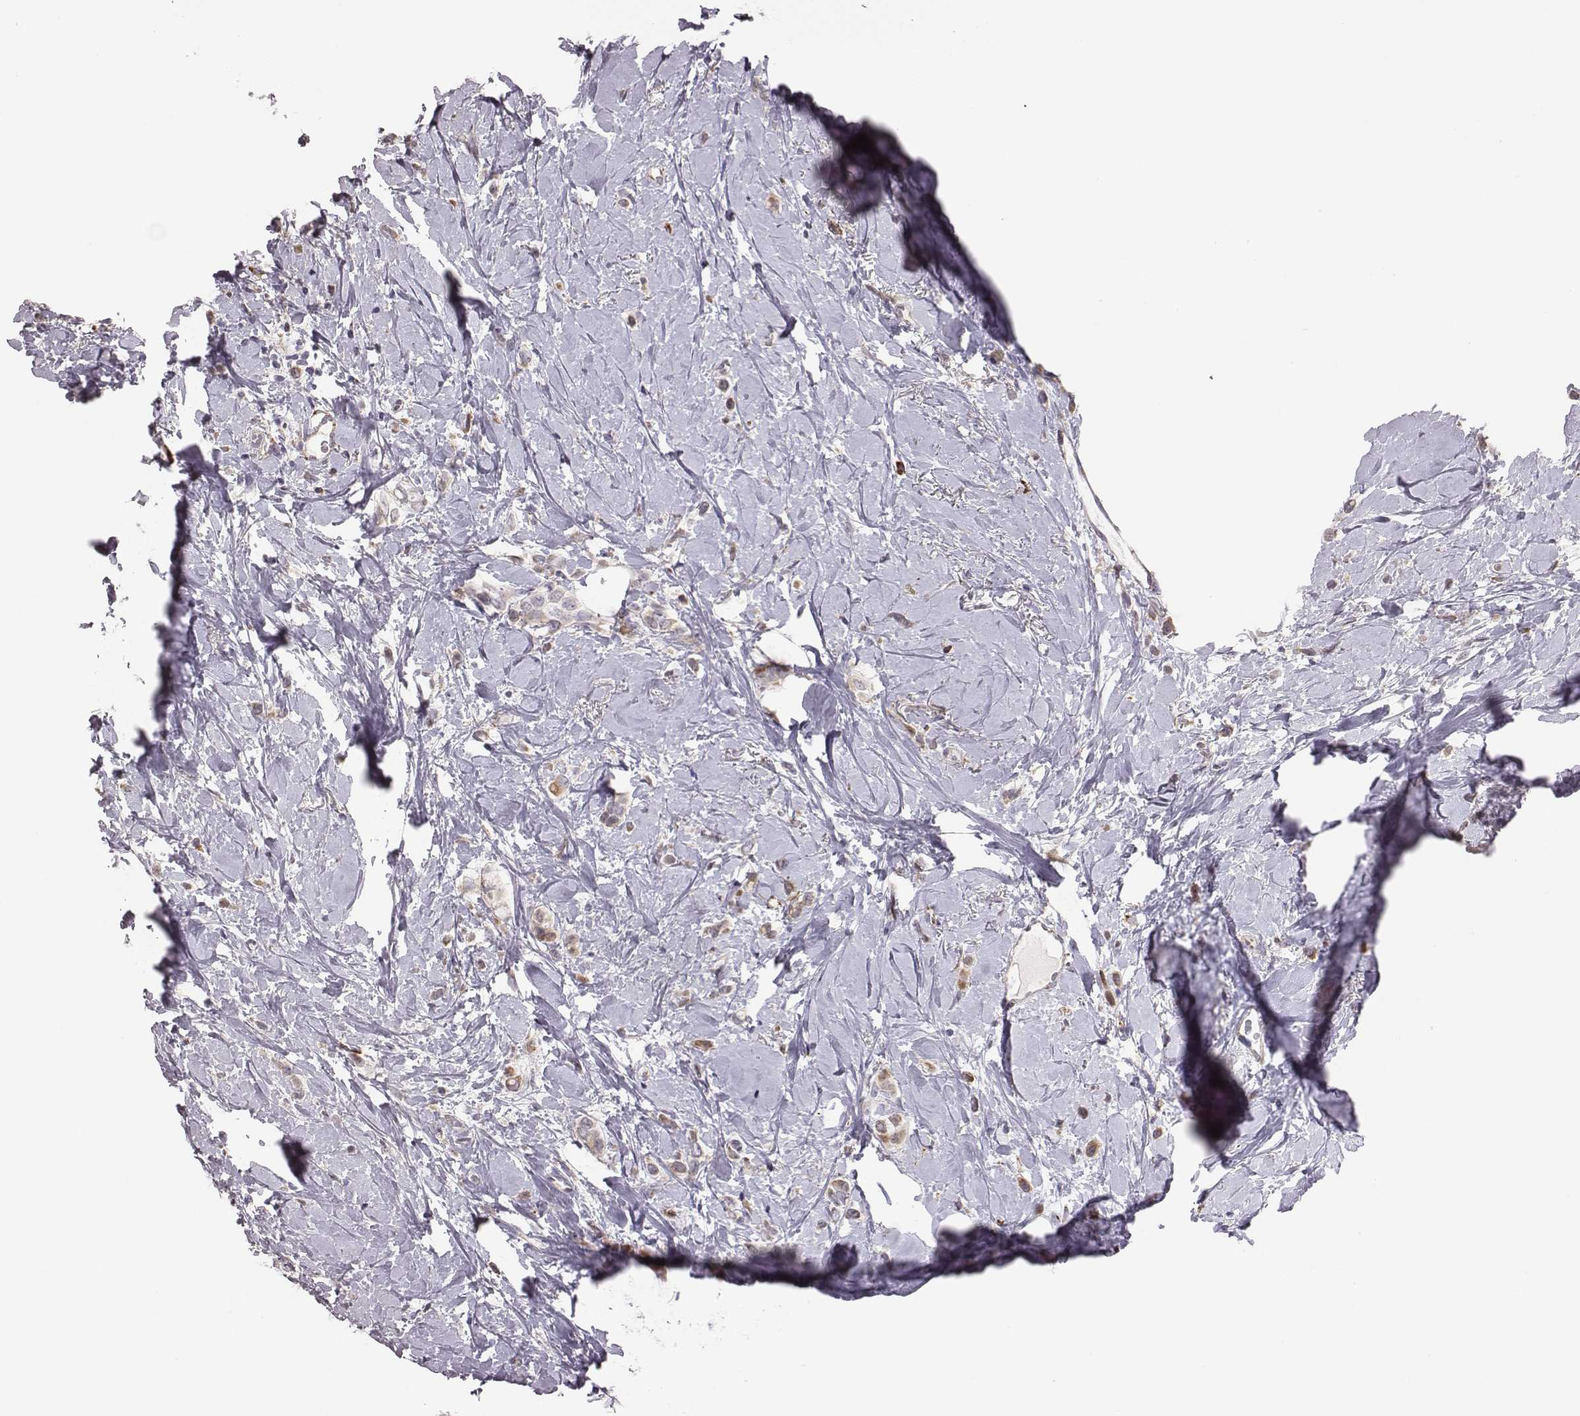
{"staining": {"intensity": "moderate", "quantity": ">75%", "location": "cytoplasmic/membranous"}, "tissue": "breast cancer", "cell_type": "Tumor cells", "image_type": "cancer", "snomed": [{"axis": "morphology", "description": "Lobular carcinoma"}, {"axis": "topography", "description": "Breast"}], "caption": "IHC of breast cancer shows medium levels of moderate cytoplasmic/membranous positivity in about >75% of tumor cells. The staining was performed using DAB (3,3'-diaminobenzidine) to visualize the protein expression in brown, while the nuclei were stained in blue with hematoxylin (Magnification: 20x).", "gene": "SELENOI", "patient": {"sex": "female", "age": 66}}